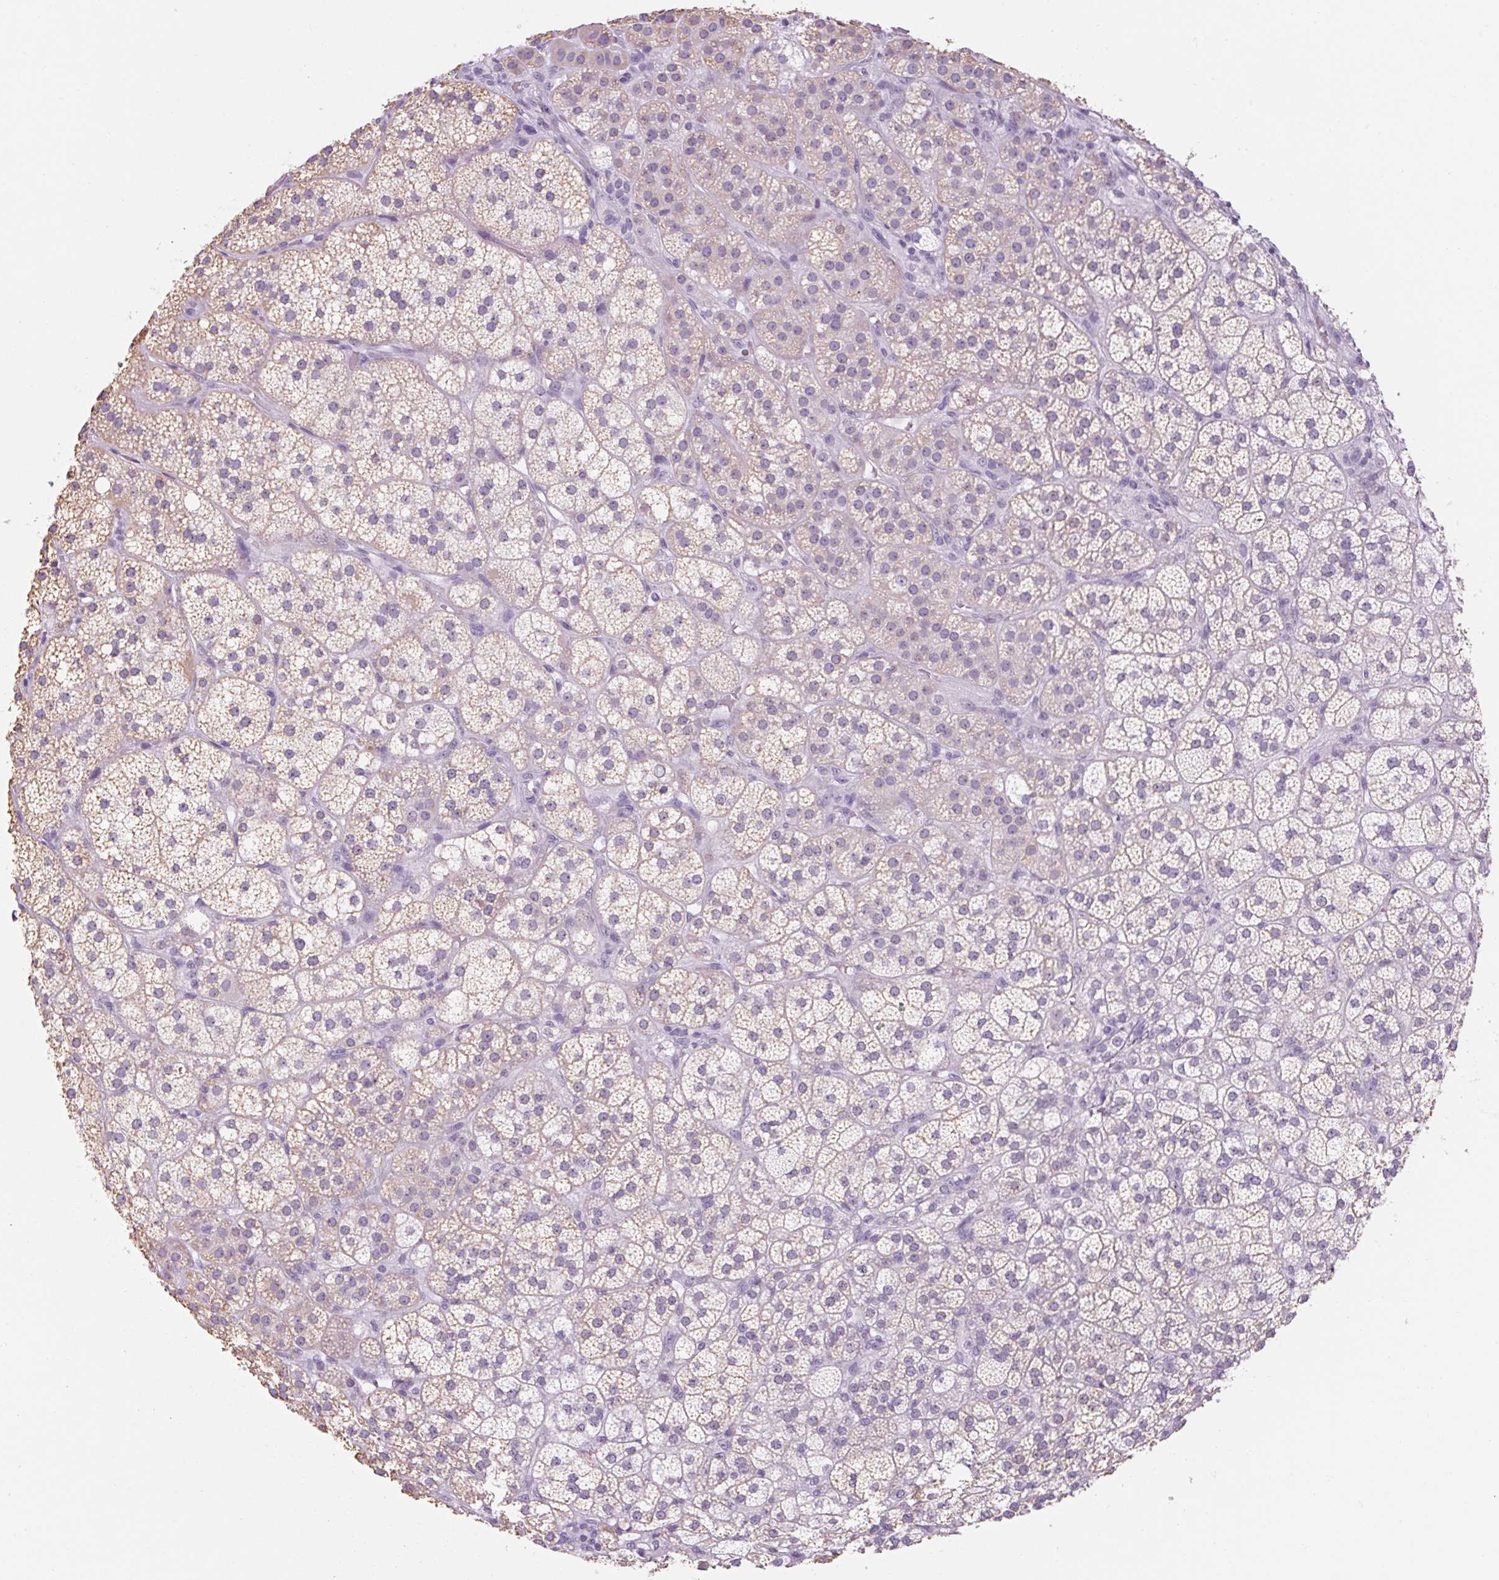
{"staining": {"intensity": "weak", "quantity": "25%-75%", "location": "cytoplasmic/membranous"}, "tissue": "adrenal gland", "cell_type": "Glandular cells", "image_type": "normal", "snomed": [{"axis": "morphology", "description": "Normal tissue, NOS"}, {"axis": "topography", "description": "Adrenal gland"}], "caption": "DAB immunohistochemical staining of unremarkable adrenal gland displays weak cytoplasmic/membranous protein expression in about 25%-75% of glandular cells. Nuclei are stained in blue.", "gene": "RPTN", "patient": {"sex": "female", "age": 60}}